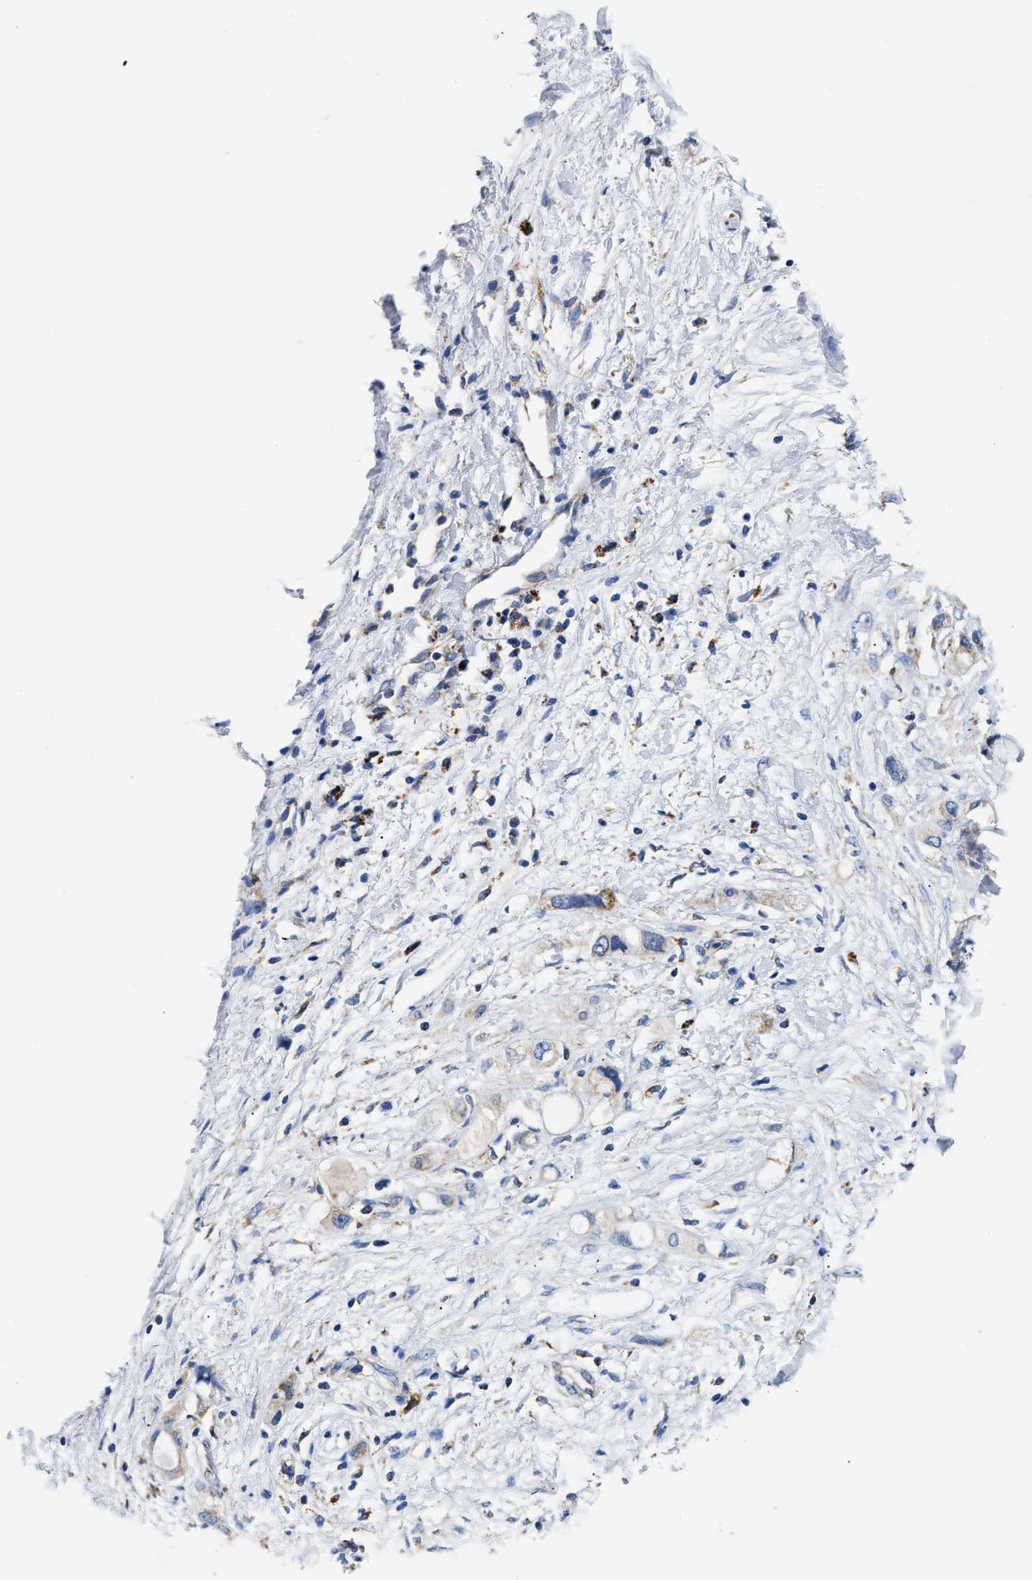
{"staining": {"intensity": "moderate", "quantity": ">75%", "location": "cytoplasmic/membranous"}, "tissue": "pancreatic cancer", "cell_type": "Tumor cells", "image_type": "cancer", "snomed": [{"axis": "morphology", "description": "Adenocarcinoma, NOS"}, {"axis": "topography", "description": "Pancreas"}], "caption": "High-power microscopy captured an immunohistochemistry (IHC) histopathology image of adenocarcinoma (pancreatic), revealing moderate cytoplasmic/membranous staining in about >75% of tumor cells. (DAB (3,3'-diaminobenzidine) = brown stain, brightfield microscopy at high magnification).", "gene": "ACADVL", "patient": {"sex": "female", "age": 56}}